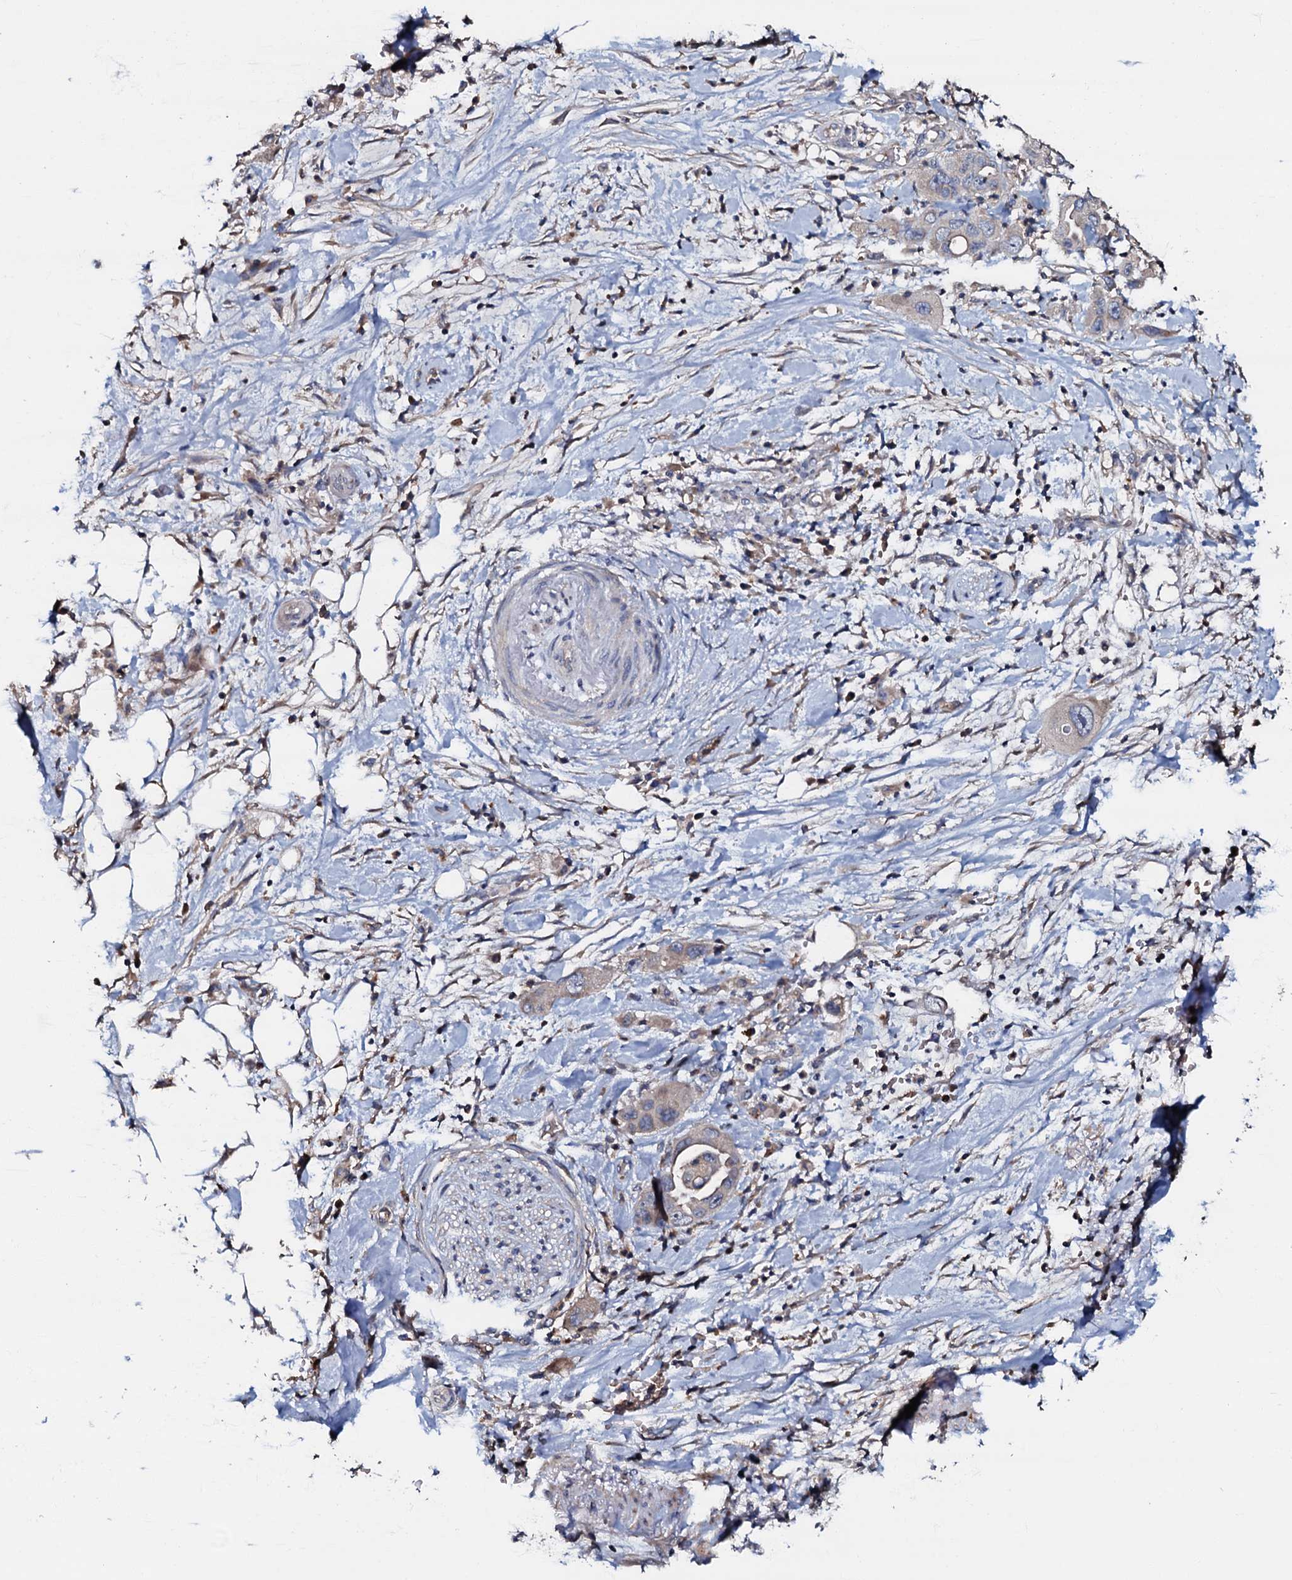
{"staining": {"intensity": "weak", "quantity": "<25%", "location": "cytoplasmic/membranous"}, "tissue": "pancreatic cancer", "cell_type": "Tumor cells", "image_type": "cancer", "snomed": [{"axis": "morphology", "description": "Adenocarcinoma, NOS"}, {"axis": "topography", "description": "Pancreas"}], "caption": "Immunohistochemical staining of pancreatic adenocarcinoma displays no significant positivity in tumor cells.", "gene": "CPNE2", "patient": {"sex": "female", "age": 71}}